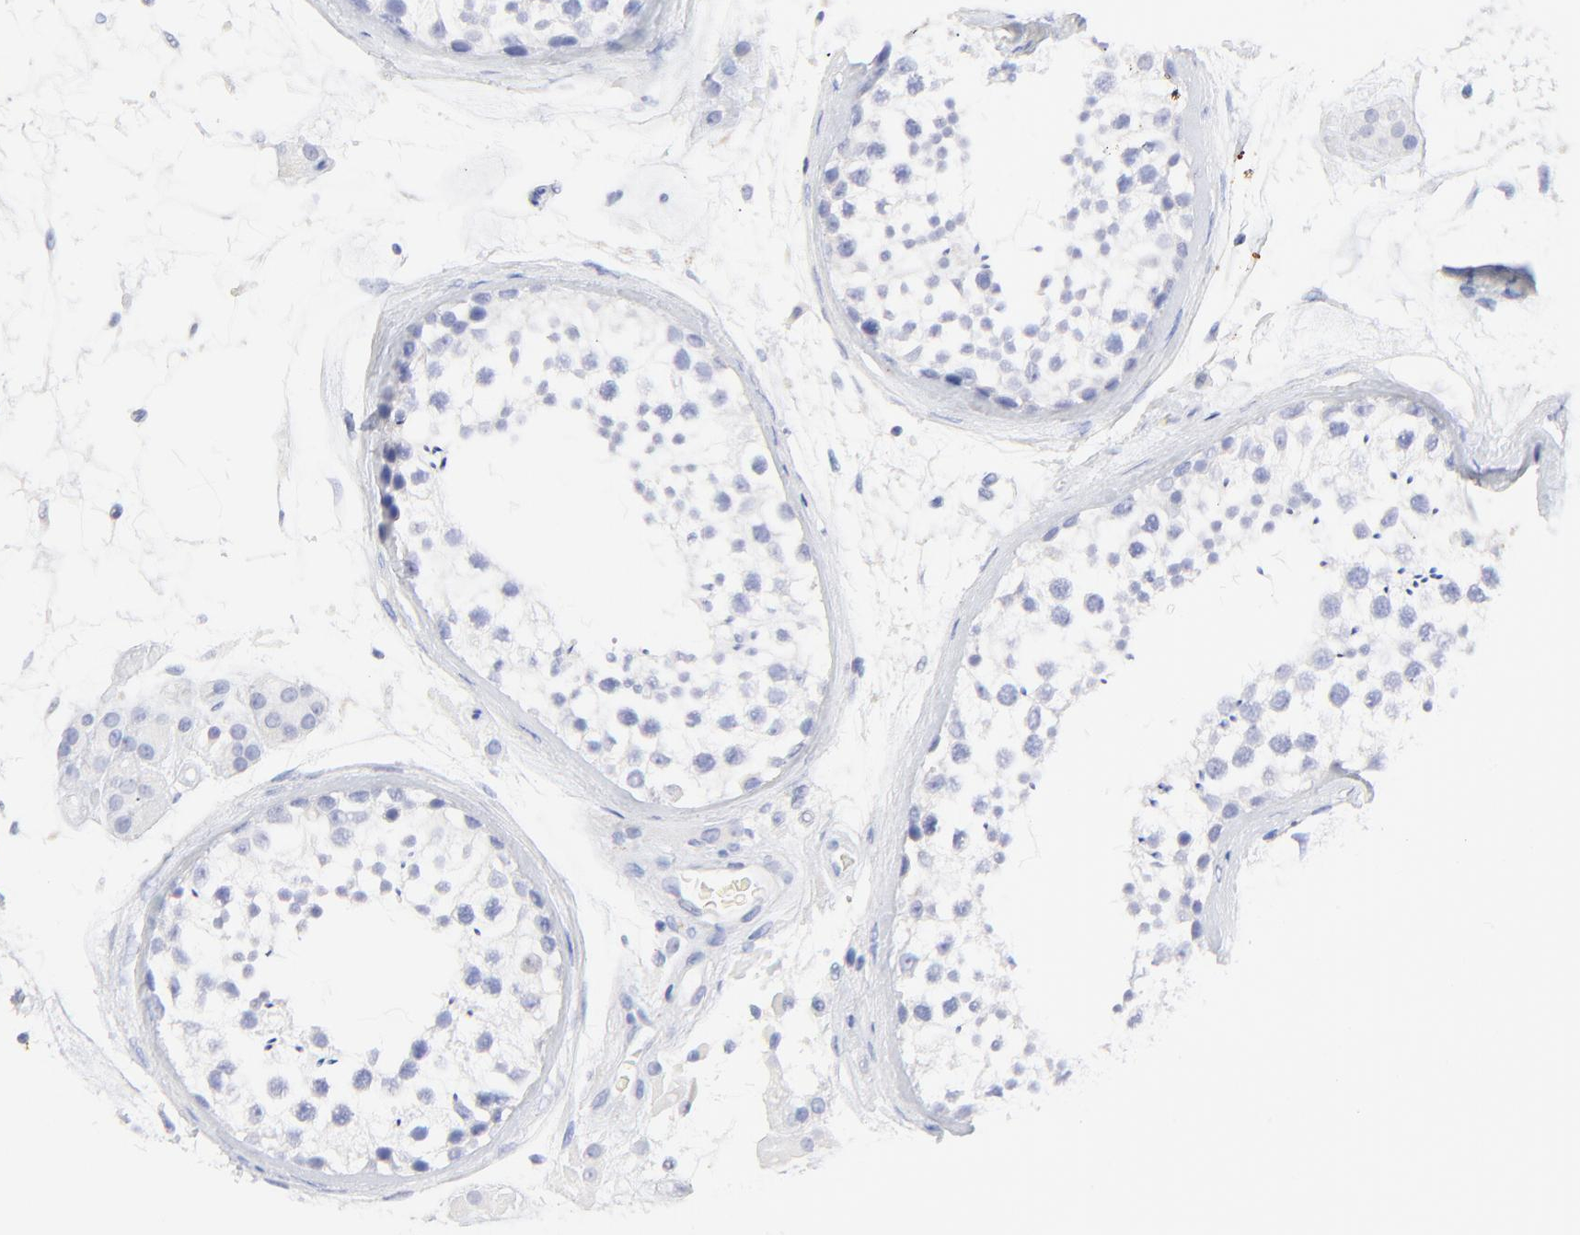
{"staining": {"intensity": "negative", "quantity": "none", "location": "none"}, "tissue": "testis", "cell_type": "Cells in seminiferous ducts", "image_type": "normal", "snomed": [{"axis": "morphology", "description": "Normal tissue, NOS"}, {"axis": "topography", "description": "Testis"}], "caption": "Immunohistochemical staining of normal human testis exhibits no significant positivity in cells in seminiferous ducts.", "gene": "S100A12", "patient": {"sex": "male", "age": 46}}